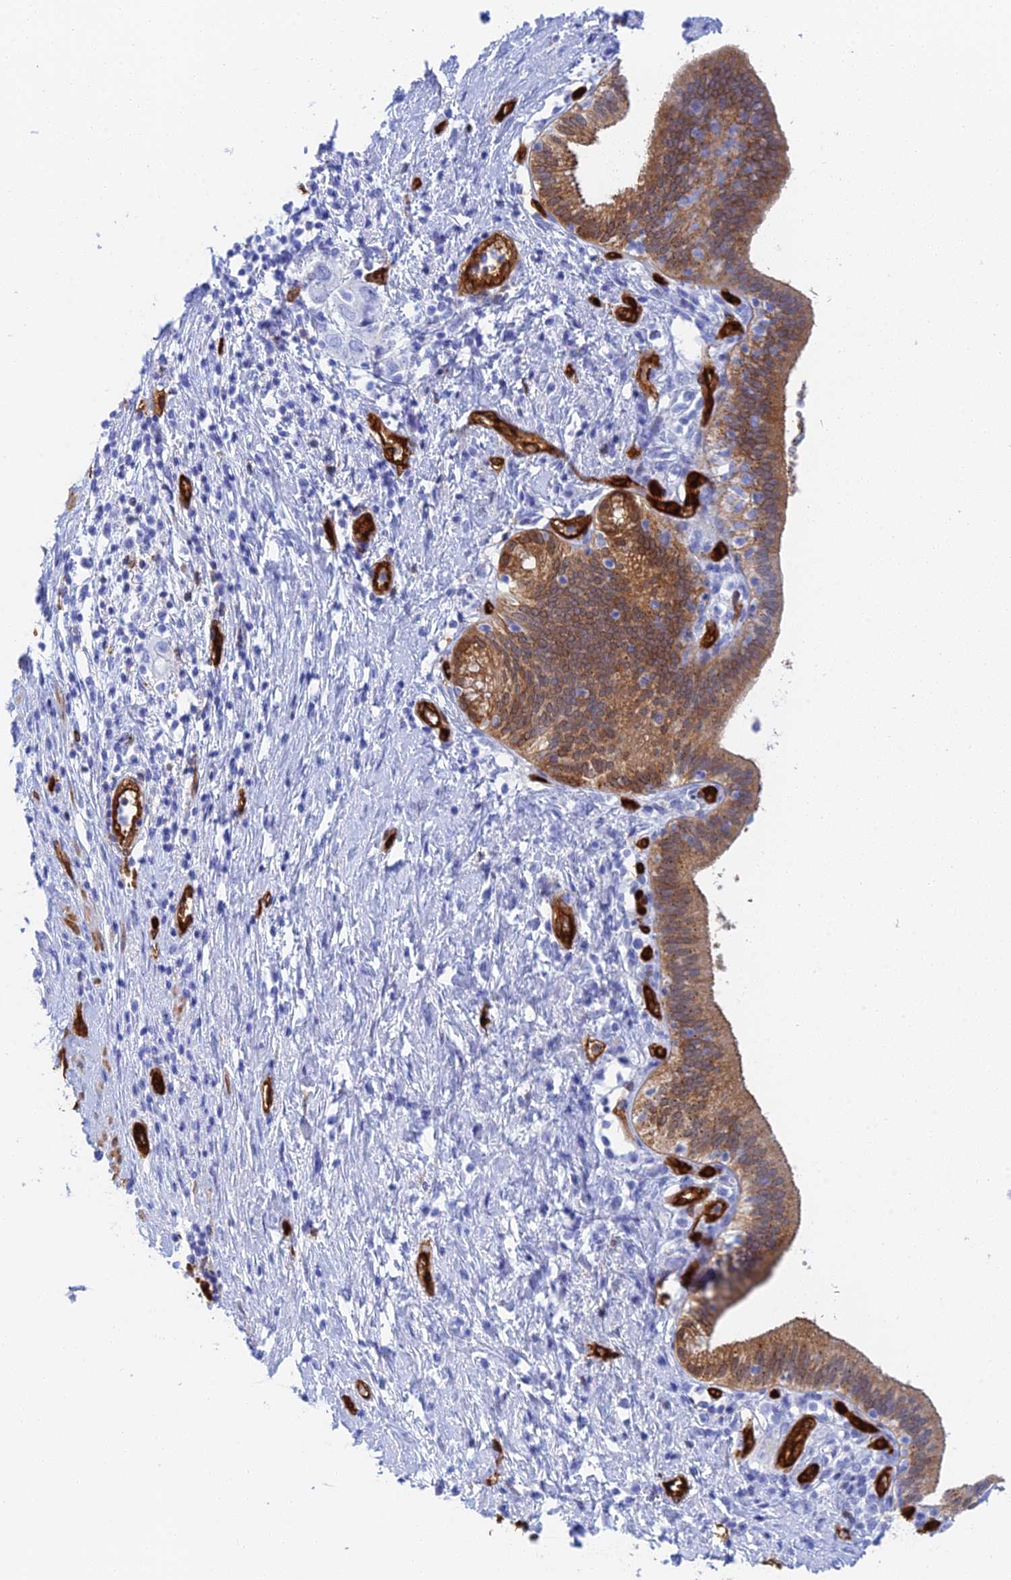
{"staining": {"intensity": "moderate", "quantity": ">75%", "location": "cytoplasmic/membranous"}, "tissue": "pancreatic cancer", "cell_type": "Tumor cells", "image_type": "cancer", "snomed": [{"axis": "morphology", "description": "Adenocarcinoma, NOS"}, {"axis": "topography", "description": "Pancreas"}], "caption": "Approximately >75% of tumor cells in pancreatic cancer (adenocarcinoma) demonstrate moderate cytoplasmic/membranous protein expression as visualized by brown immunohistochemical staining.", "gene": "CRIP2", "patient": {"sex": "female", "age": 73}}